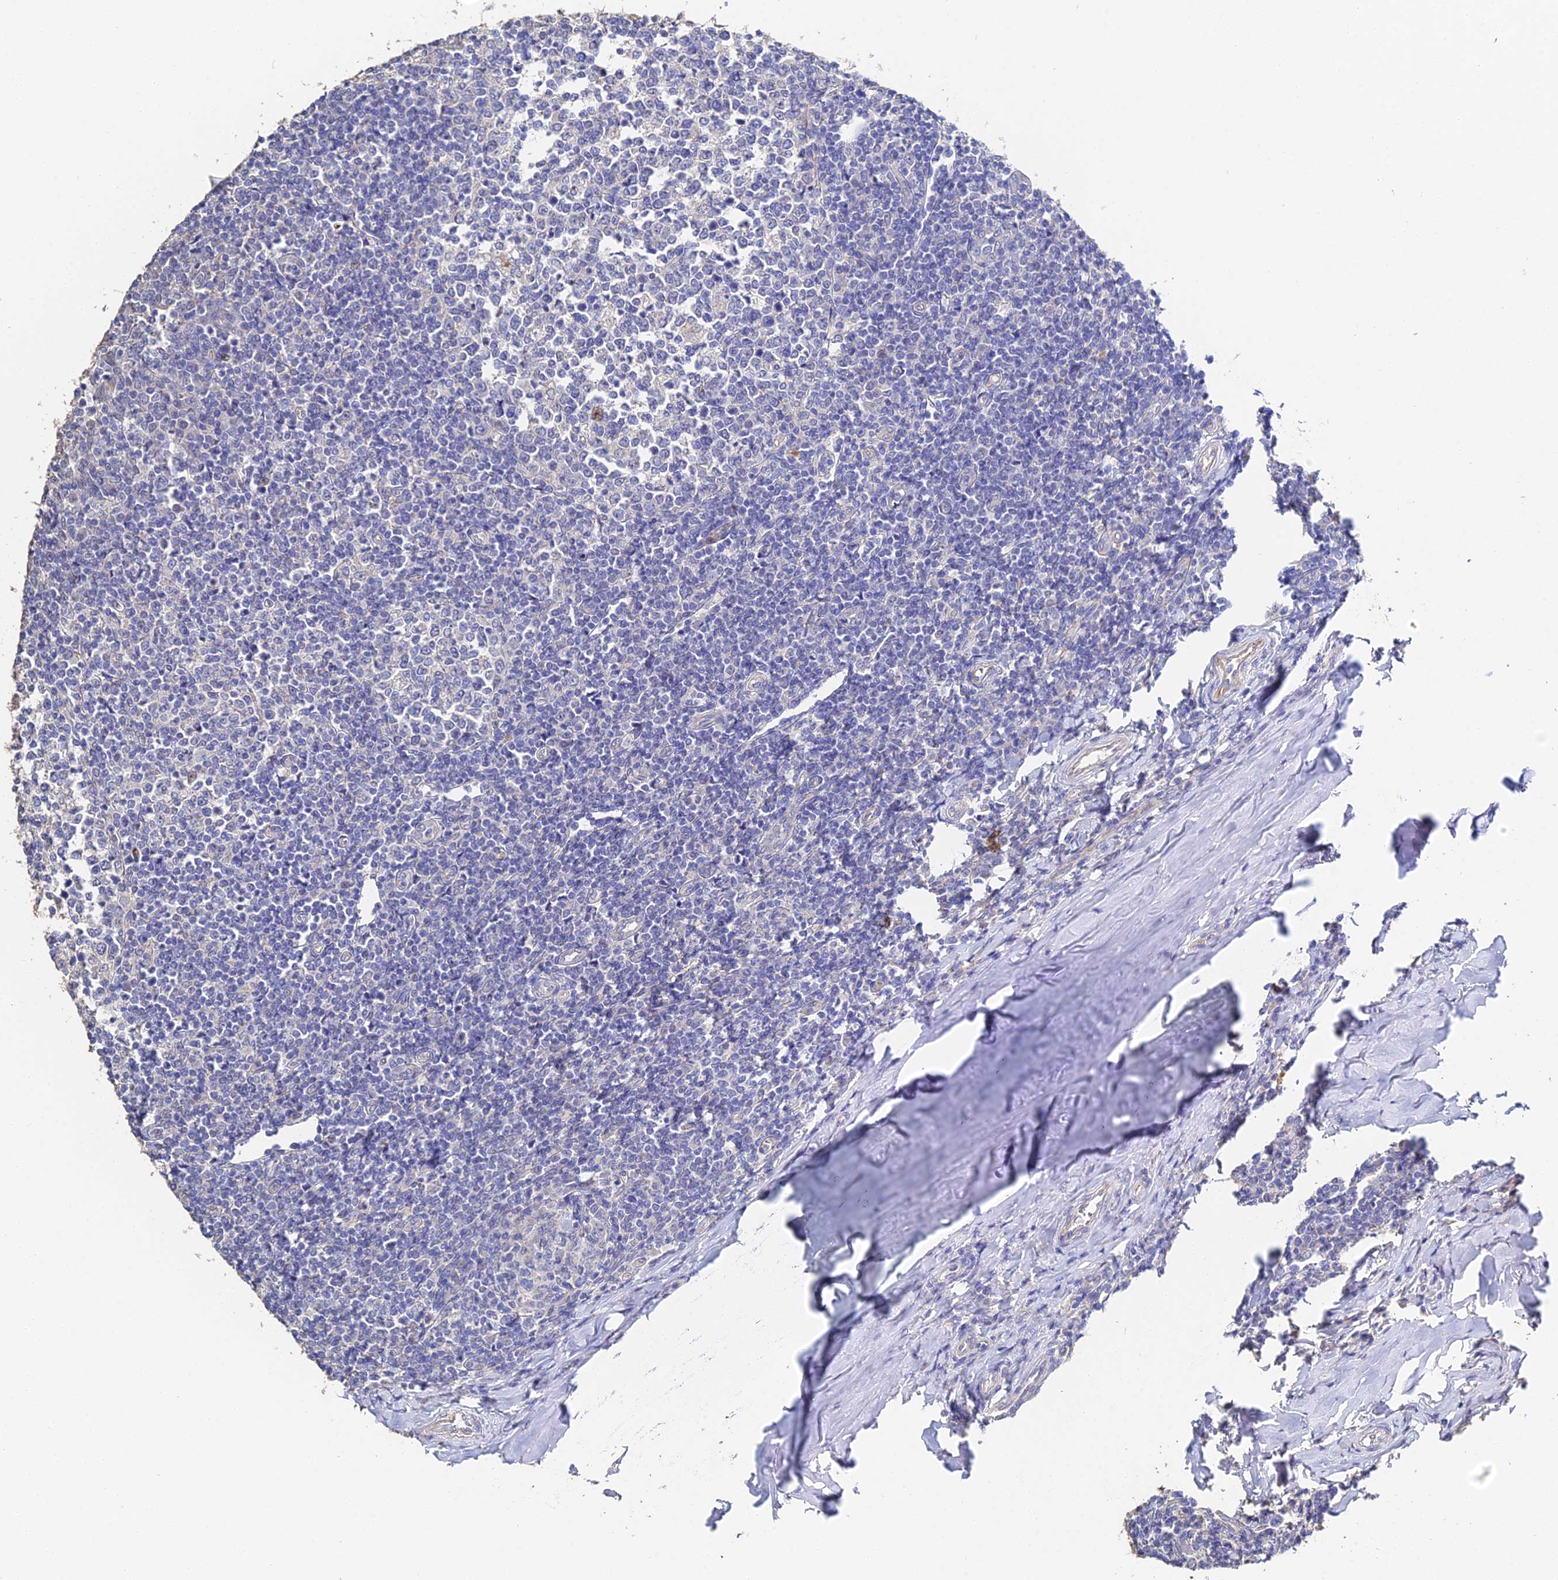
{"staining": {"intensity": "negative", "quantity": "none", "location": "none"}, "tissue": "tonsil", "cell_type": "Germinal center cells", "image_type": "normal", "snomed": [{"axis": "morphology", "description": "Normal tissue, NOS"}, {"axis": "topography", "description": "Tonsil"}], "caption": "This is an immunohistochemistry histopathology image of unremarkable human tonsil. There is no positivity in germinal center cells.", "gene": "ESM1", "patient": {"sex": "female", "age": 19}}